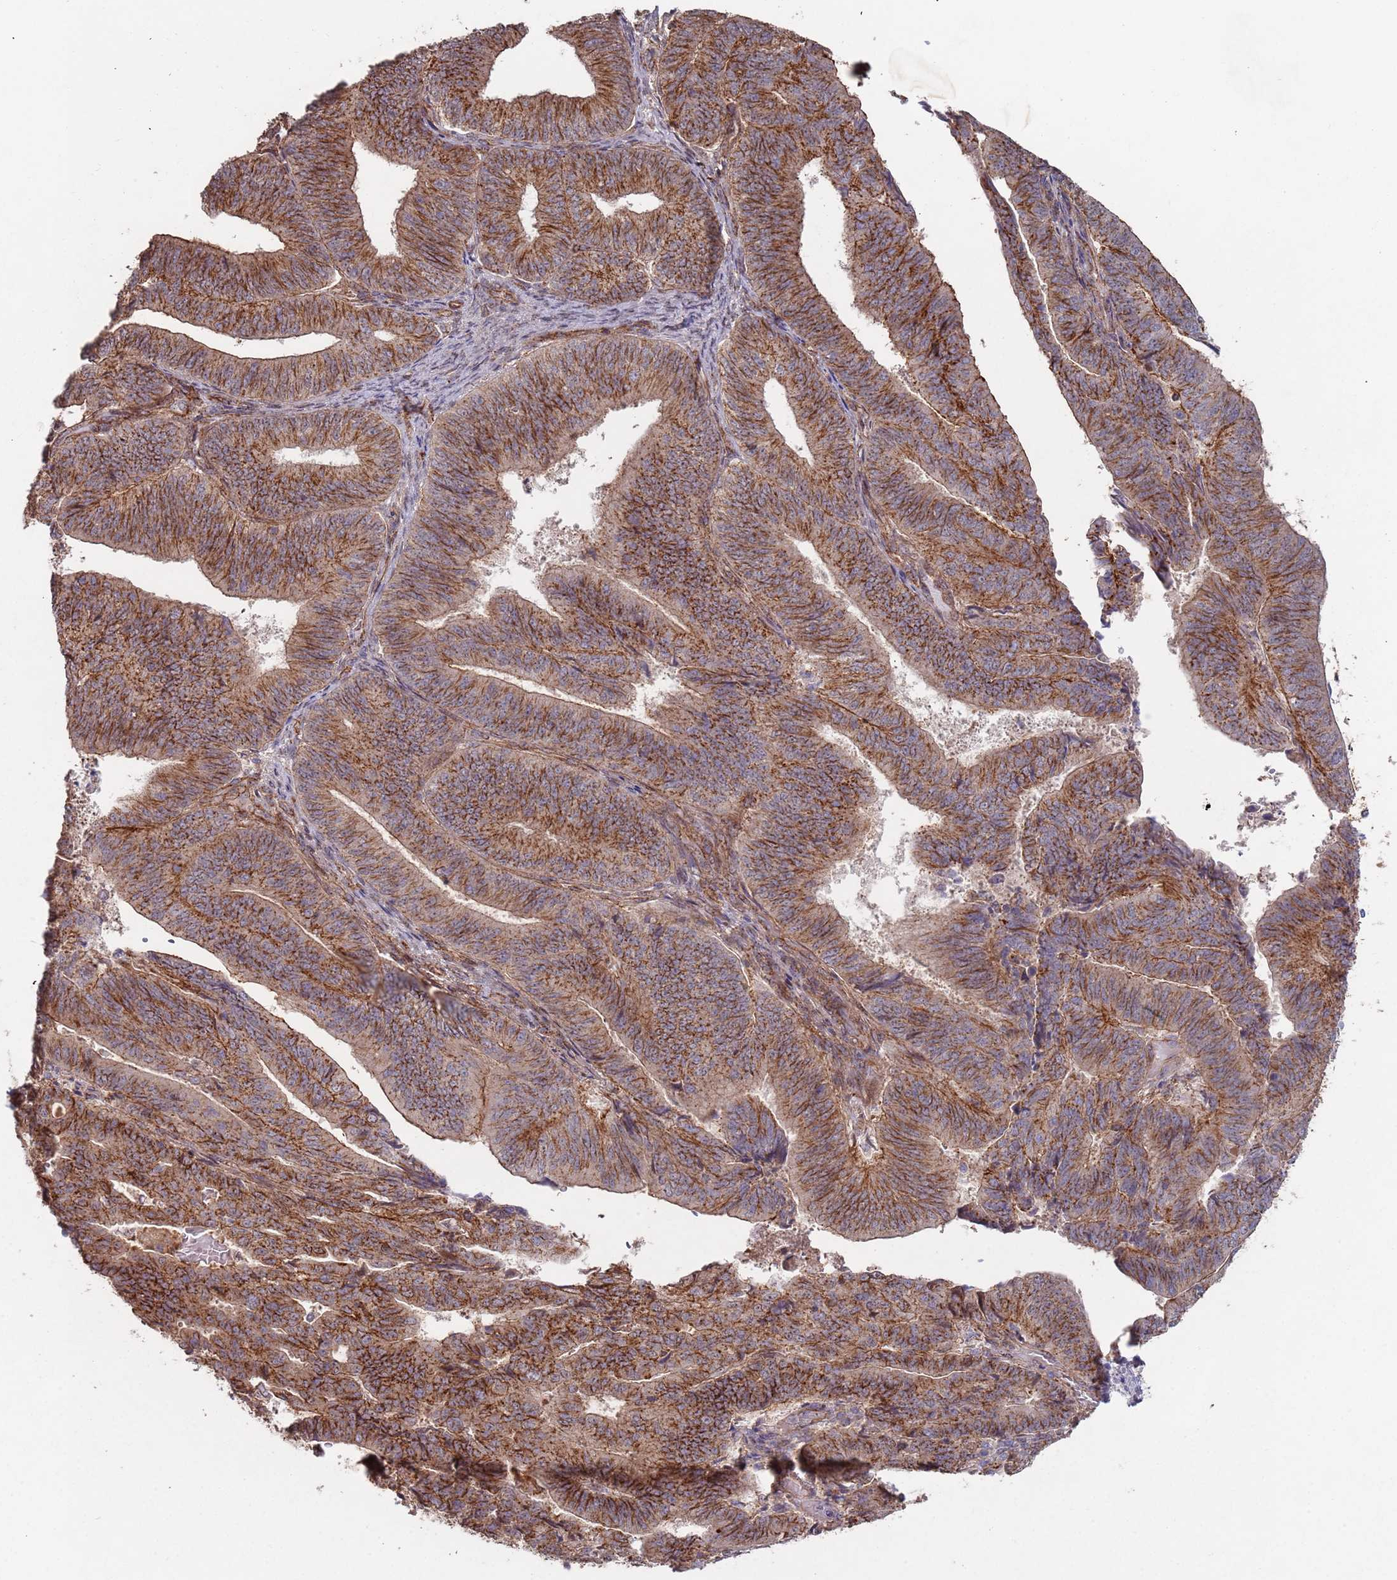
{"staining": {"intensity": "strong", "quantity": ">75%", "location": "cytoplasmic/membranous"}, "tissue": "endometrial cancer", "cell_type": "Tumor cells", "image_type": "cancer", "snomed": [{"axis": "morphology", "description": "Adenocarcinoma, NOS"}, {"axis": "topography", "description": "Endometrium"}], "caption": "Adenocarcinoma (endometrial) was stained to show a protein in brown. There is high levels of strong cytoplasmic/membranous positivity in about >75% of tumor cells.", "gene": "KANSL1L", "patient": {"sex": "female", "age": 70}}